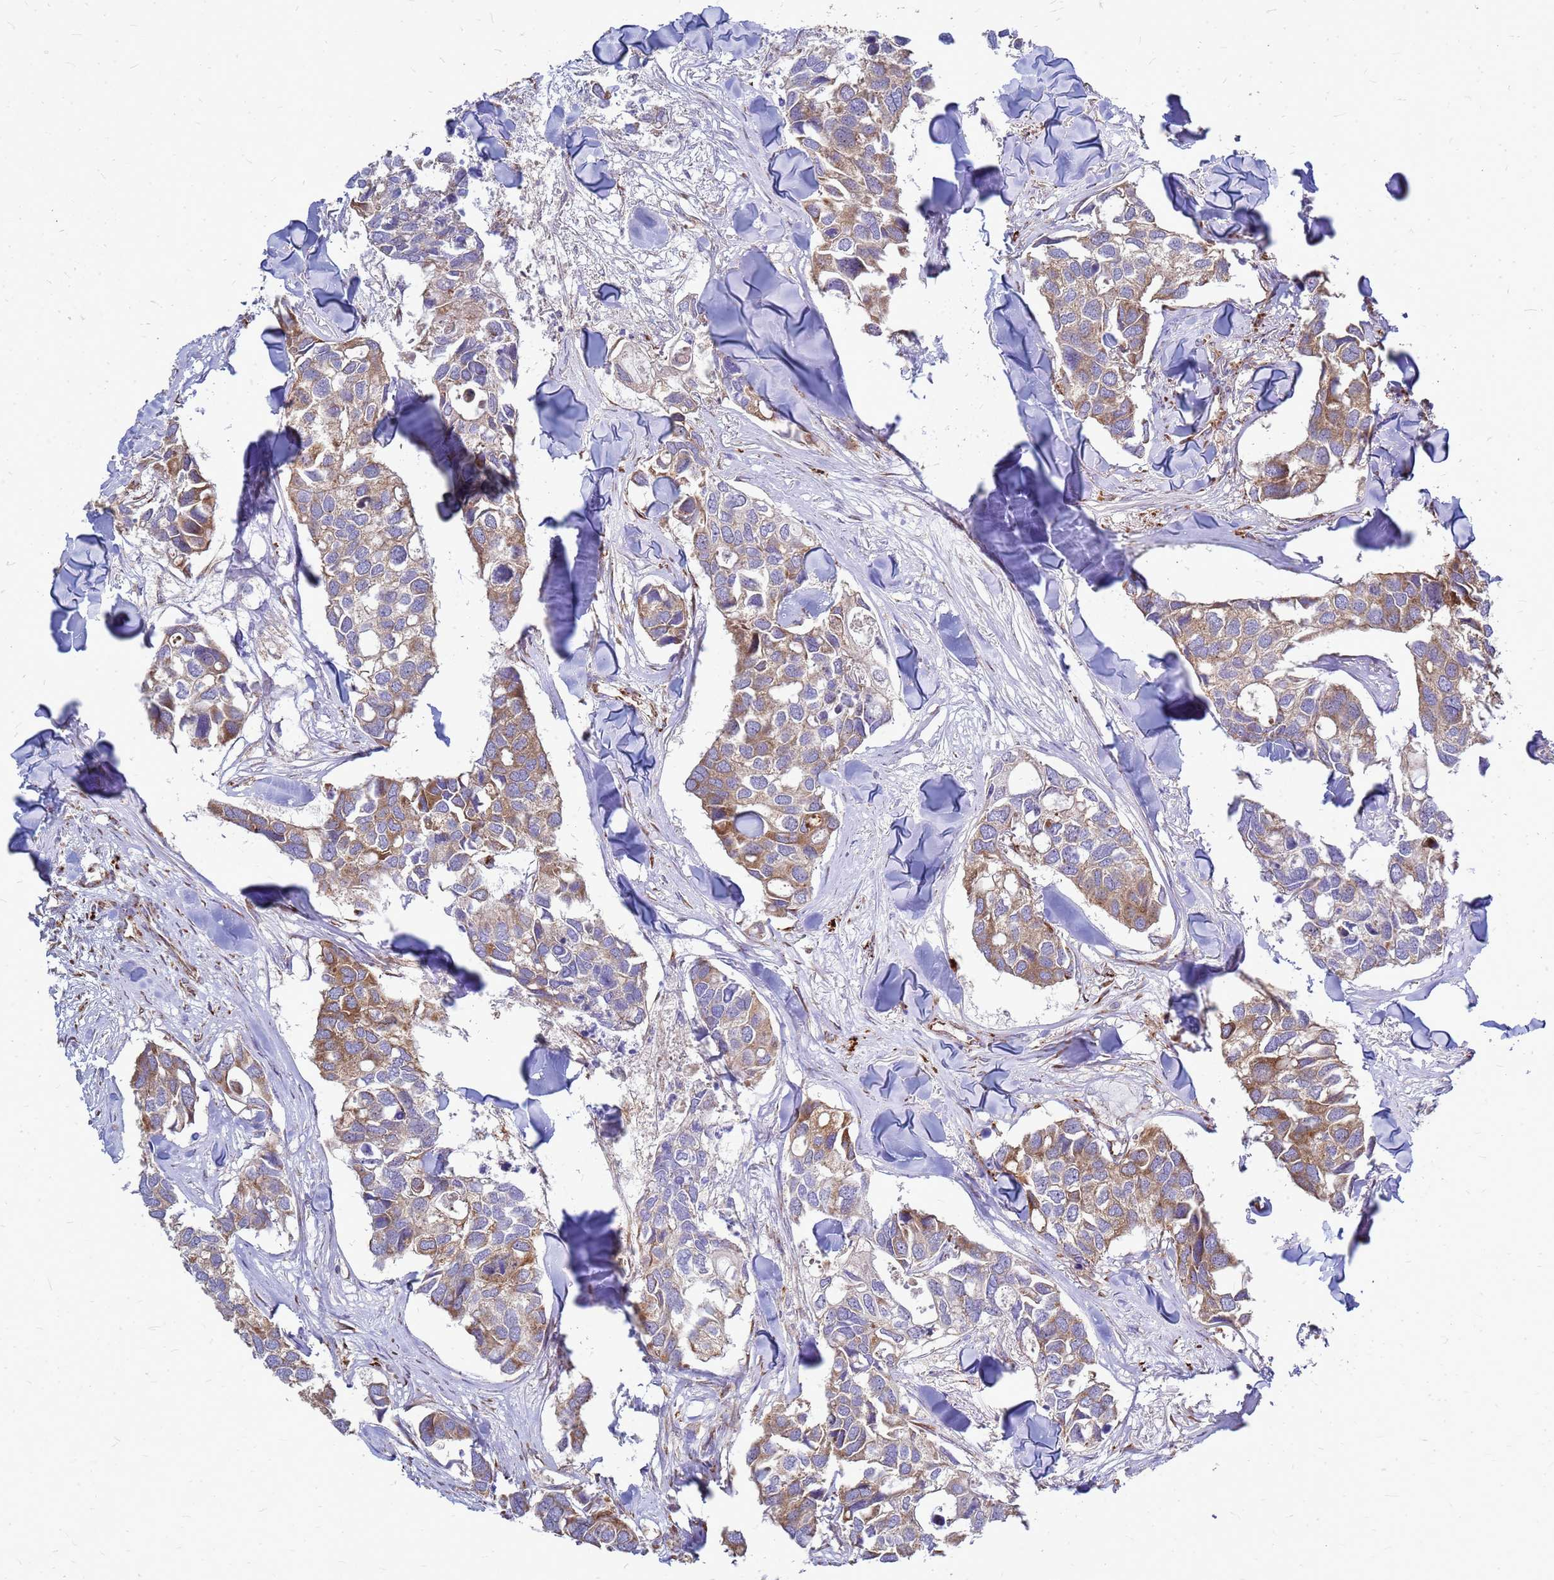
{"staining": {"intensity": "moderate", "quantity": ">75%", "location": "cytoplasmic/membranous"}, "tissue": "breast cancer", "cell_type": "Tumor cells", "image_type": "cancer", "snomed": [{"axis": "morphology", "description": "Duct carcinoma"}, {"axis": "topography", "description": "Breast"}], "caption": "Breast intraductal carcinoma was stained to show a protein in brown. There is medium levels of moderate cytoplasmic/membranous staining in approximately >75% of tumor cells.", "gene": "FSTL4", "patient": {"sex": "female", "age": 83}}